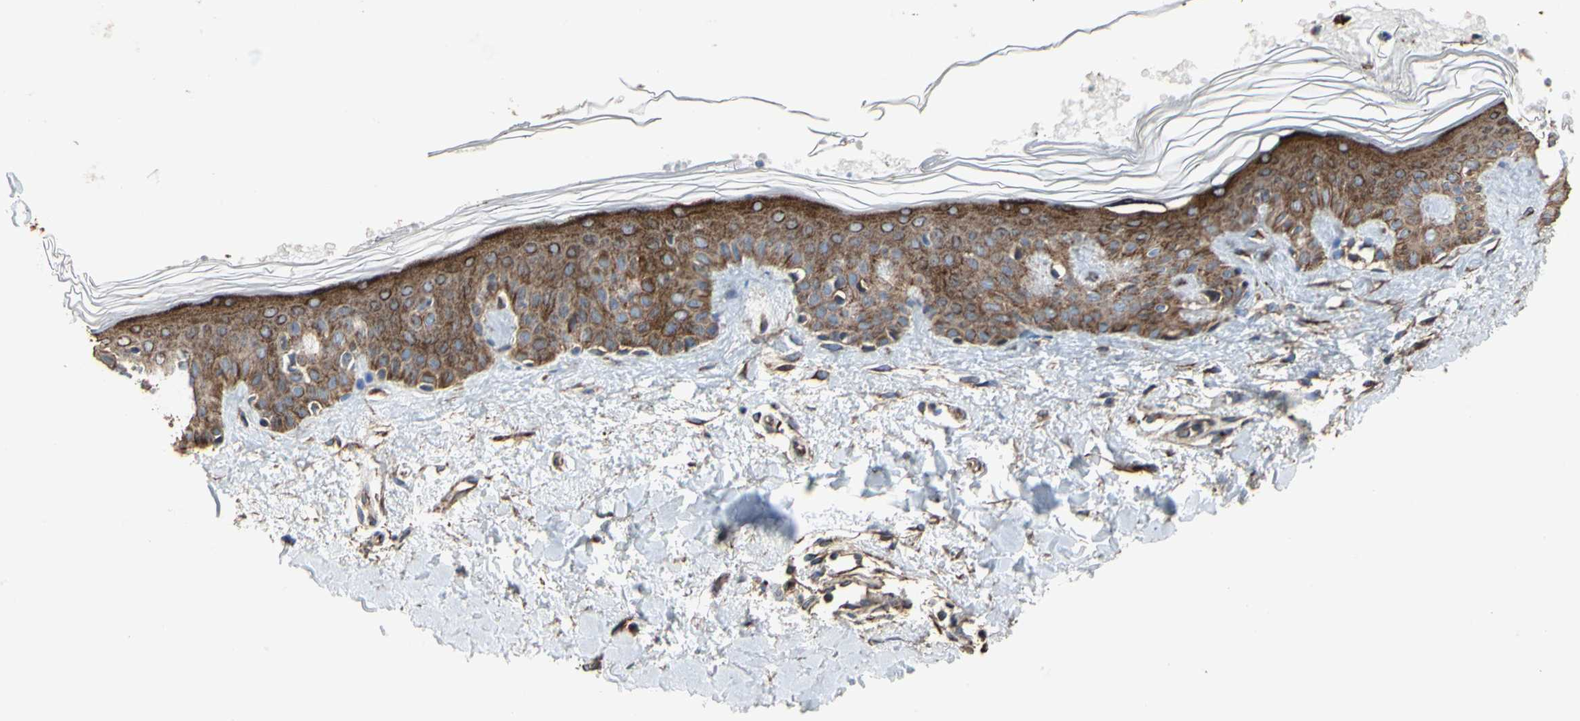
{"staining": {"intensity": "strong", "quantity": ">75%", "location": "cytoplasmic/membranous"}, "tissue": "skin", "cell_type": "Fibroblasts", "image_type": "normal", "snomed": [{"axis": "morphology", "description": "Normal tissue, NOS"}, {"axis": "topography", "description": "Skin"}], "caption": "Fibroblasts display strong cytoplasmic/membranous expression in approximately >75% of cells in benign skin. The staining was performed using DAB (3,3'-diaminobenzidine) to visualize the protein expression in brown, while the nuclei were stained in blue with hematoxylin (Magnification: 20x).", "gene": "TUBA1A", "patient": {"sex": "male", "age": 67}}